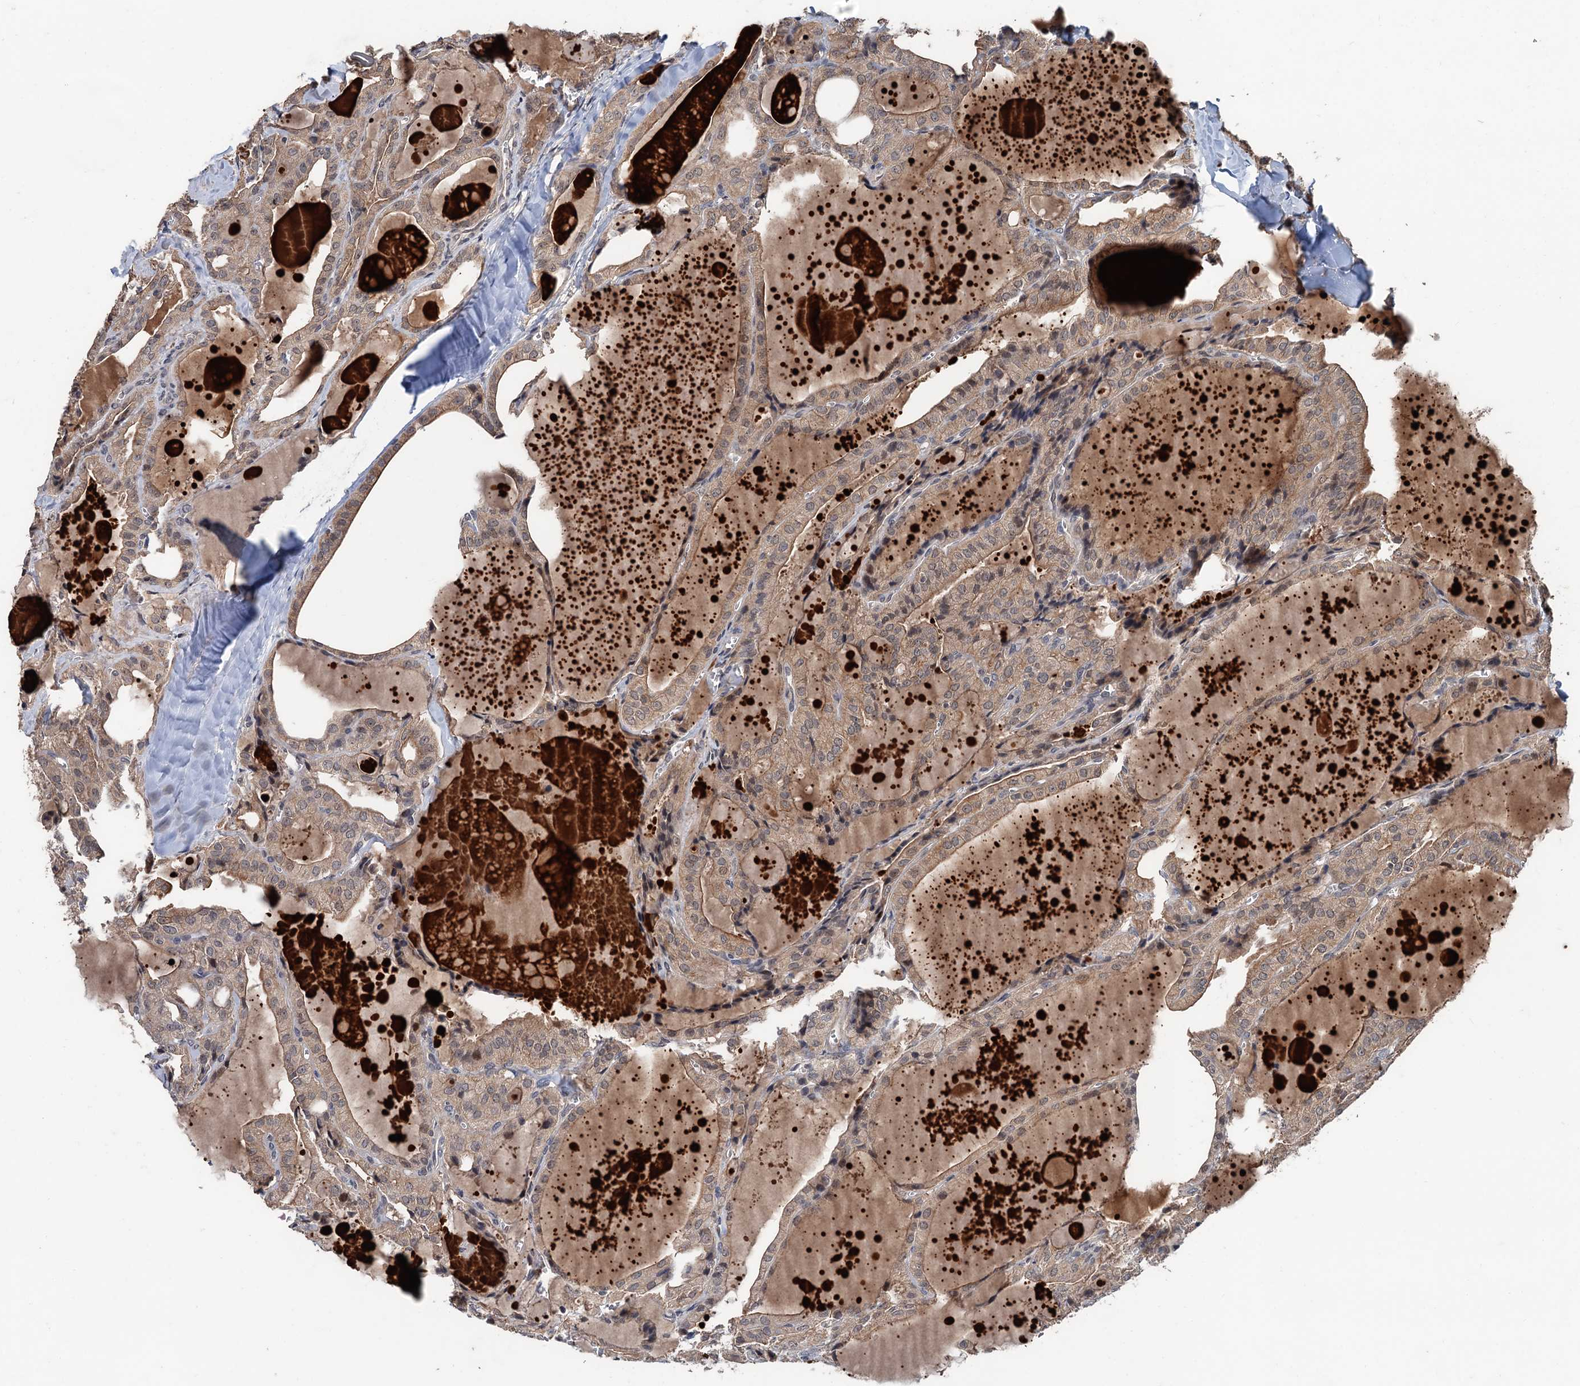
{"staining": {"intensity": "weak", "quantity": ">75%", "location": "cytoplasmic/membranous"}, "tissue": "thyroid cancer", "cell_type": "Tumor cells", "image_type": "cancer", "snomed": [{"axis": "morphology", "description": "Papillary adenocarcinoma, NOS"}, {"axis": "topography", "description": "Thyroid gland"}], "caption": "This histopathology image shows thyroid cancer stained with immunohistochemistry (IHC) to label a protein in brown. The cytoplasmic/membranous of tumor cells show weak positivity for the protein. Nuclei are counter-stained blue.", "gene": "ZNF438", "patient": {"sex": "male", "age": 52}}